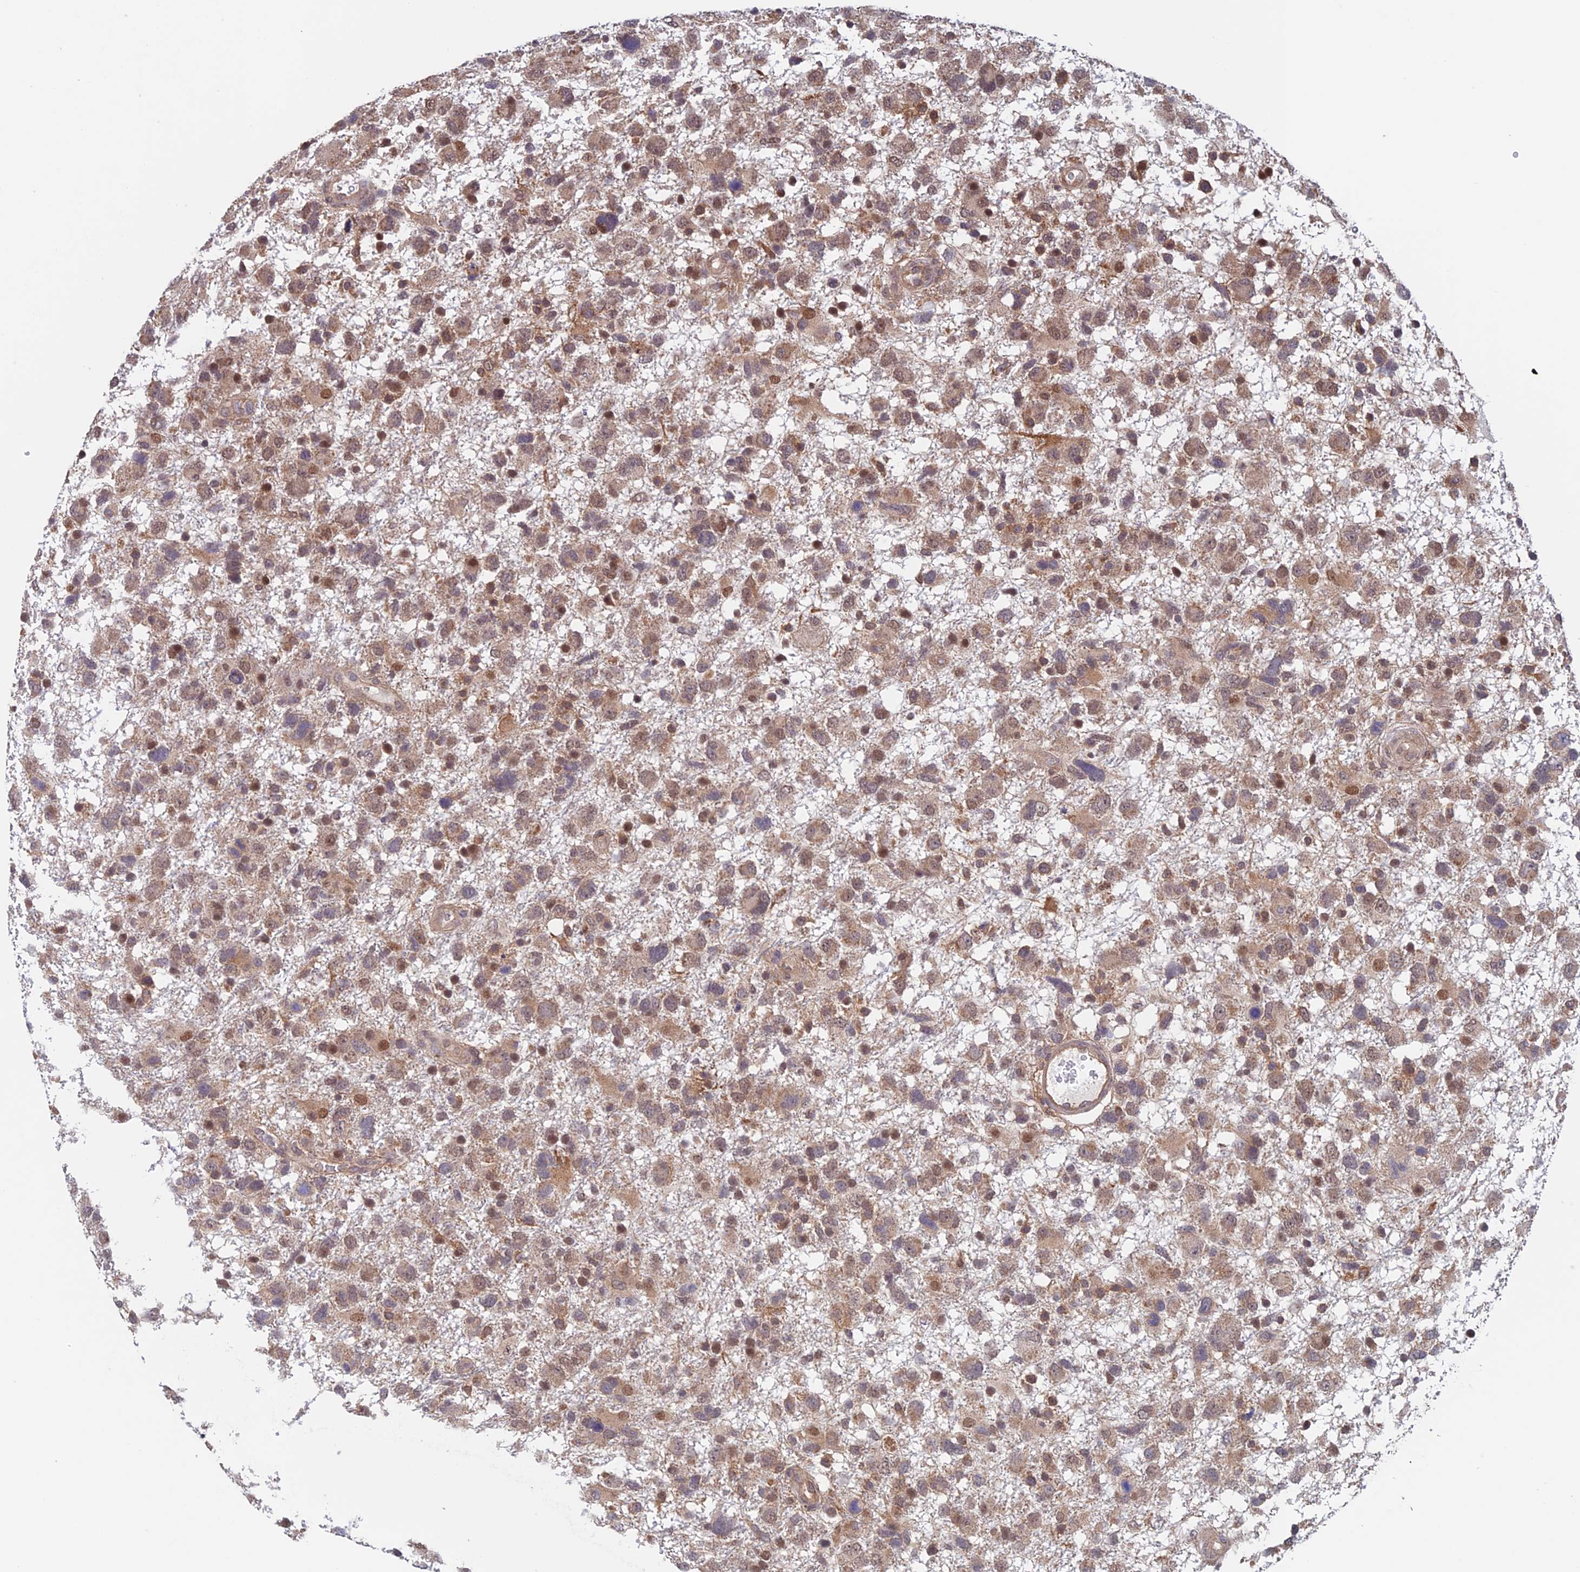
{"staining": {"intensity": "moderate", "quantity": "25%-75%", "location": "cytoplasmic/membranous,nuclear"}, "tissue": "glioma", "cell_type": "Tumor cells", "image_type": "cancer", "snomed": [{"axis": "morphology", "description": "Glioma, malignant, High grade"}, {"axis": "topography", "description": "Brain"}], "caption": "Protein staining of glioma tissue exhibits moderate cytoplasmic/membranous and nuclear expression in approximately 25%-75% of tumor cells.", "gene": "NUDT16L1", "patient": {"sex": "male", "age": 61}}